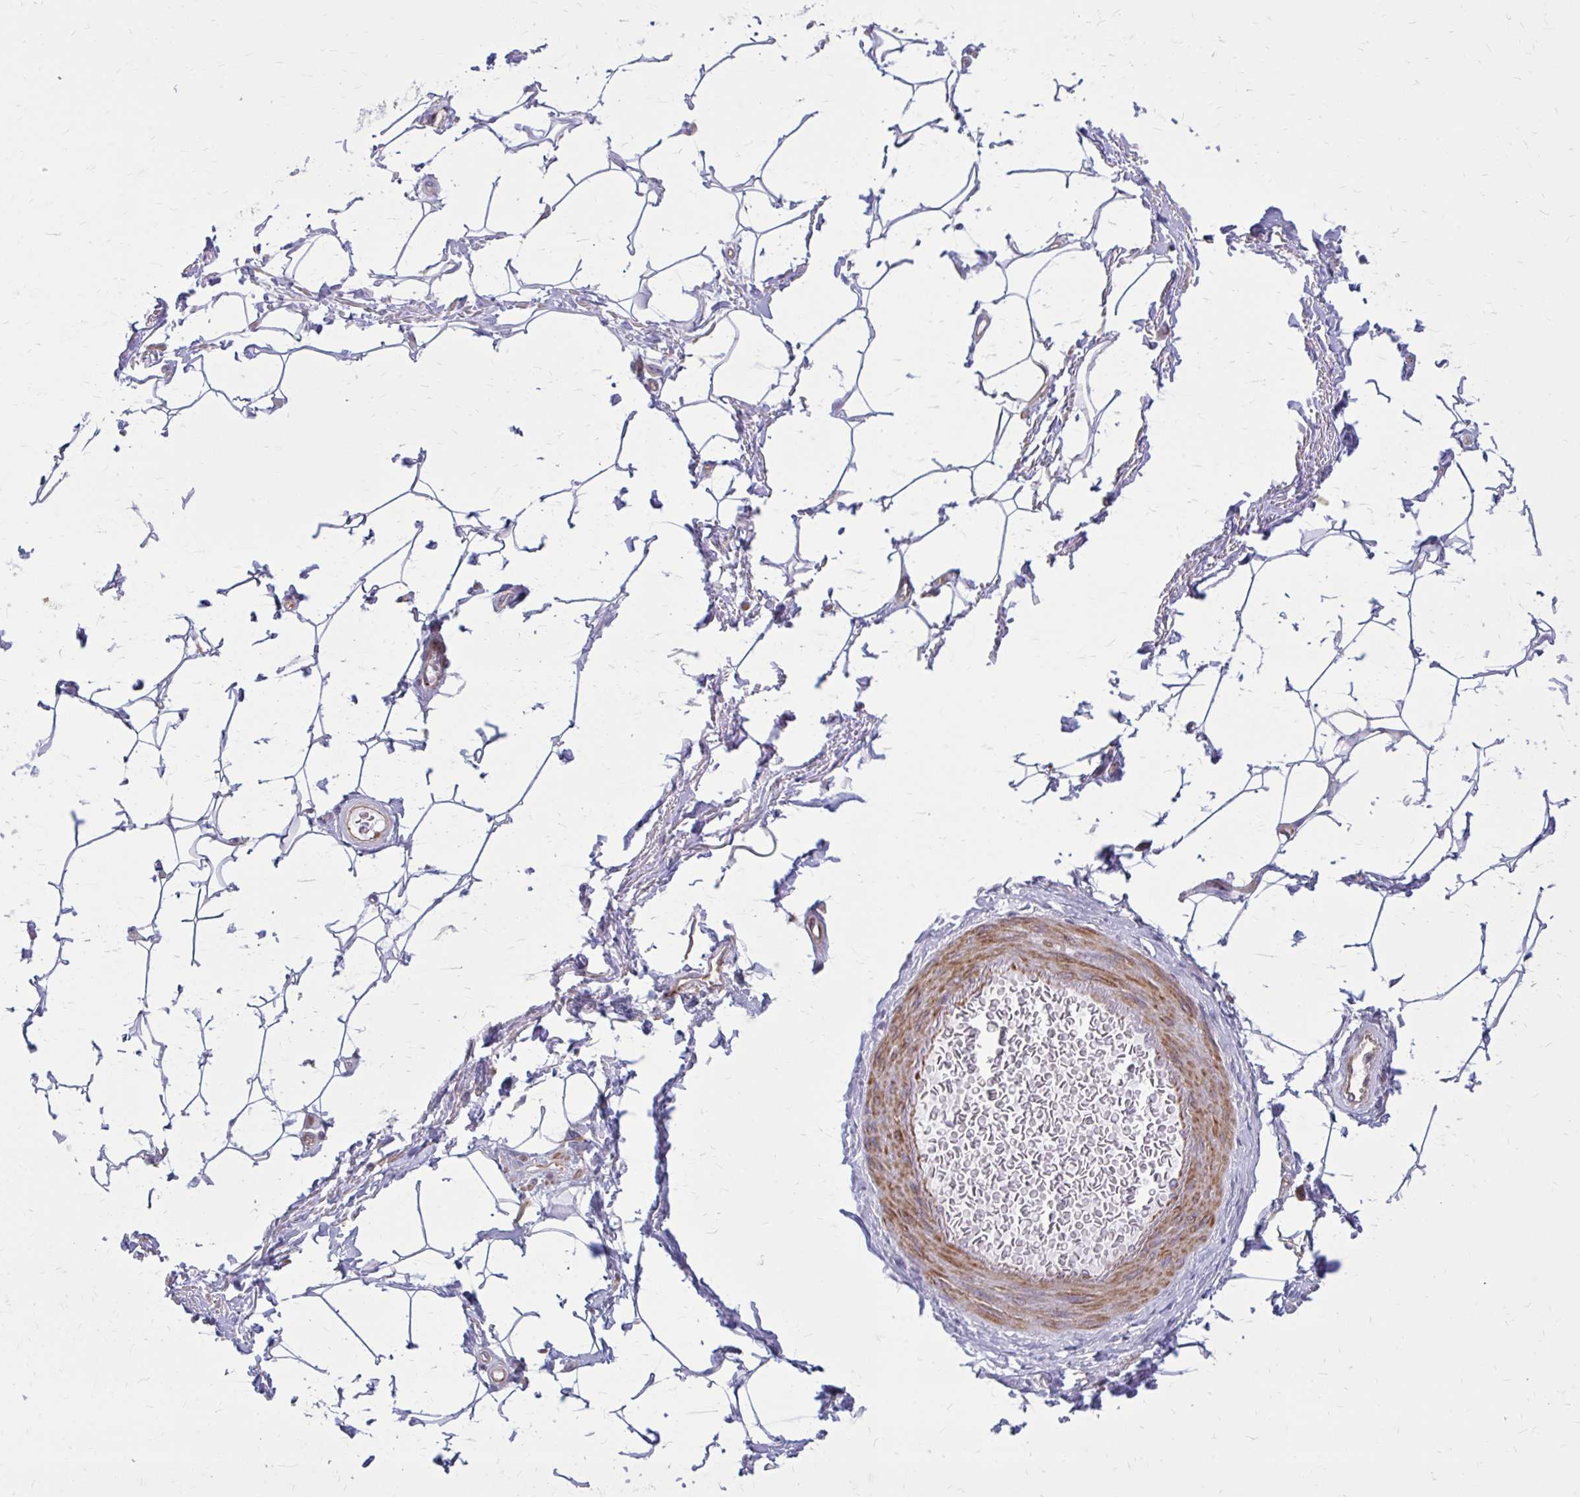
{"staining": {"intensity": "negative", "quantity": "none", "location": "none"}, "tissue": "adipose tissue", "cell_type": "Adipocytes", "image_type": "normal", "snomed": [{"axis": "morphology", "description": "Normal tissue, NOS"}, {"axis": "topography", "description": "Peripheral nerve tissue"}], "caption": "Photomicrograph shows no significant protein expression in adipocytes of benign adipose tissue.", "gene": "FAP", "patient": {"sex": "male", "age": 51}}